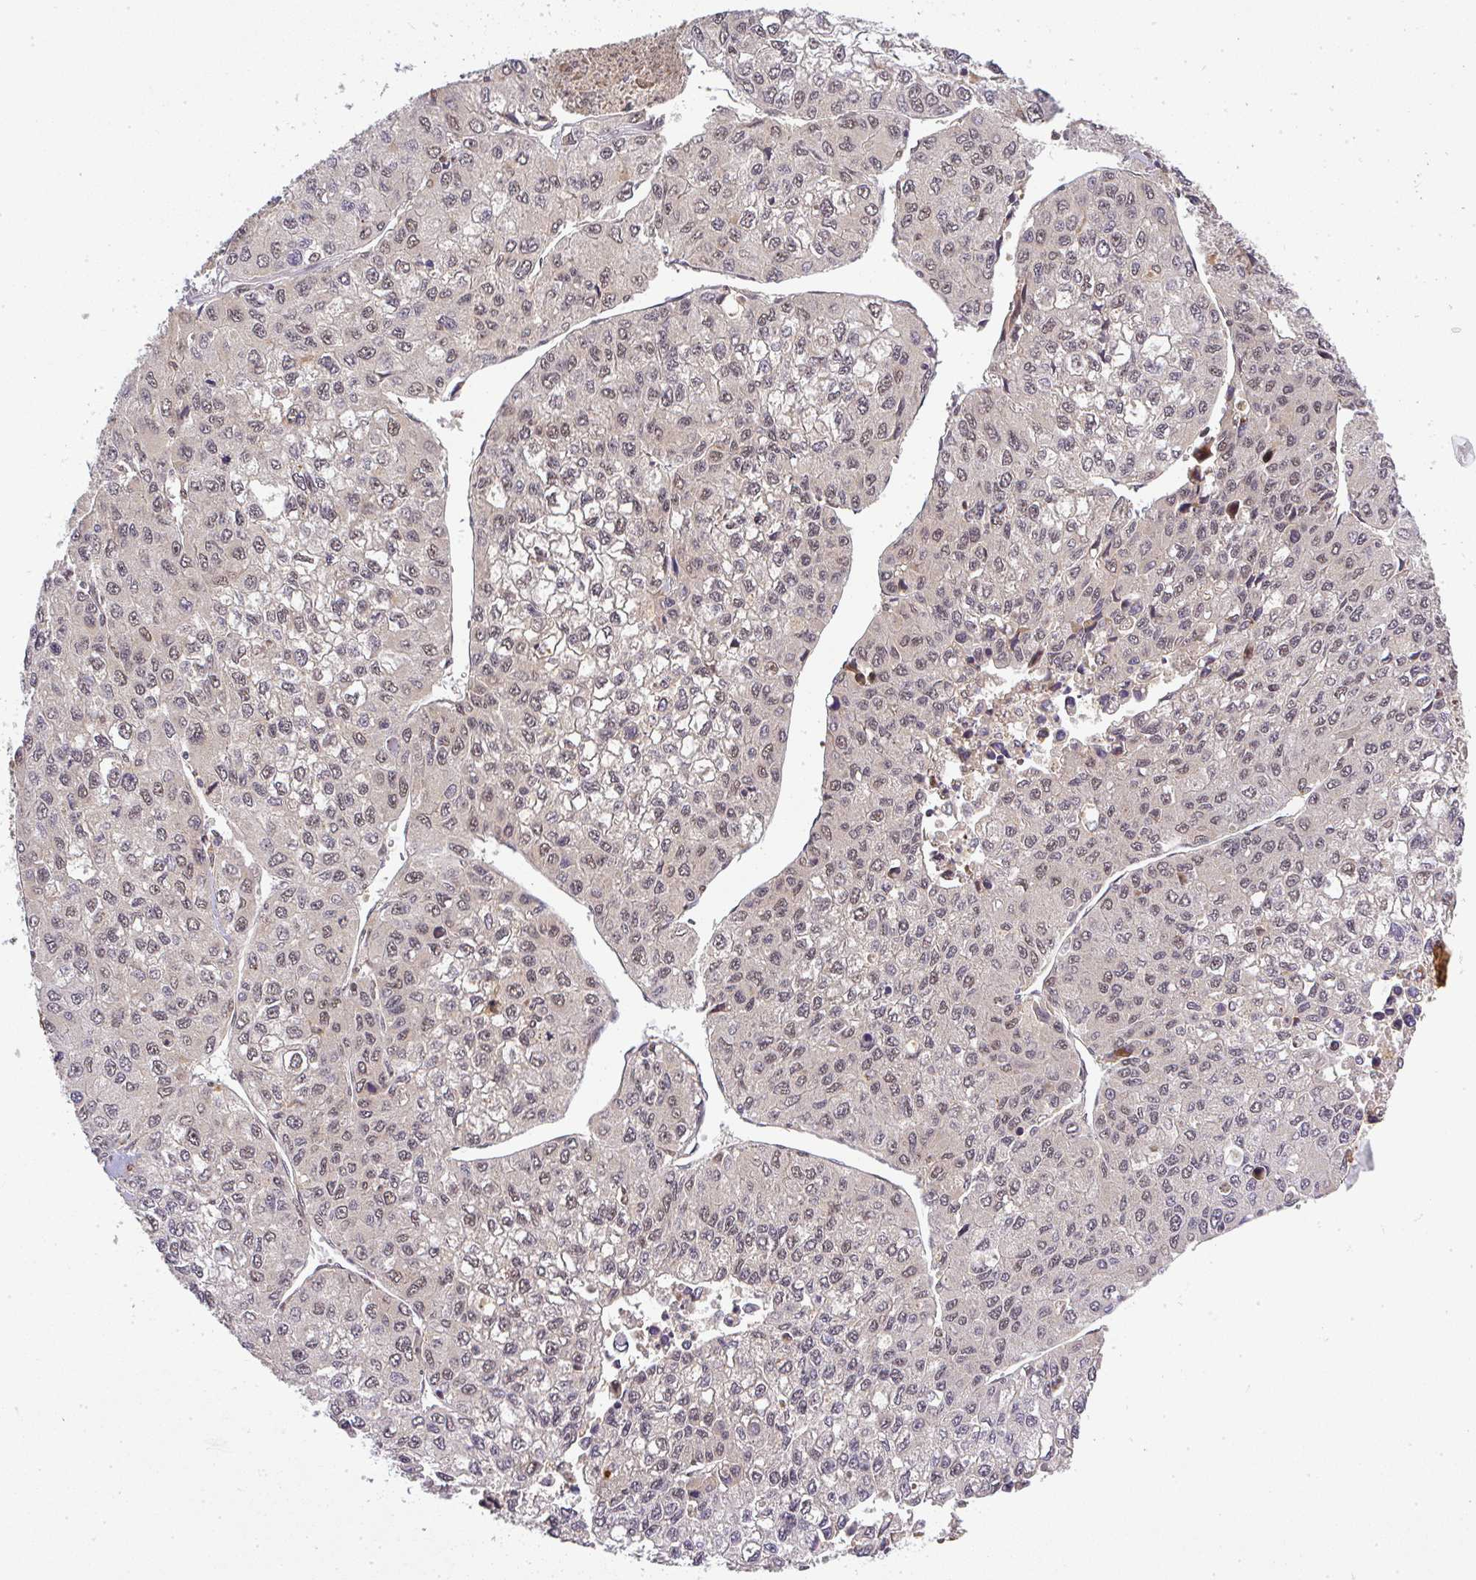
{"staining": {"intensity": "weak", "quantity": ">75%", "location": "nuclear"}, "tissue": "liver cancer", "cell_type": "Tumor cells", "image_type": "cancer", "snomed": [{"axis": "morphology", "description": "Carcinoma, Hepatocellular, NOS"}, {"axis": "topography", "description": "Liver"}], "caption": "Immunohistochemical staining of liver hepatocellular carcinoma shows low levels of weak nuclear staining in about >75% of tumor cells. The staining was performed using DAB (3,3'-diaminobenzidine) to visualize the protein expression in brown, while the nuclei were stained in blue with hematoxylin (Magnification: 20x).", "gene": "FAM153A", "patient": {"sex": "female", "age": 66}}